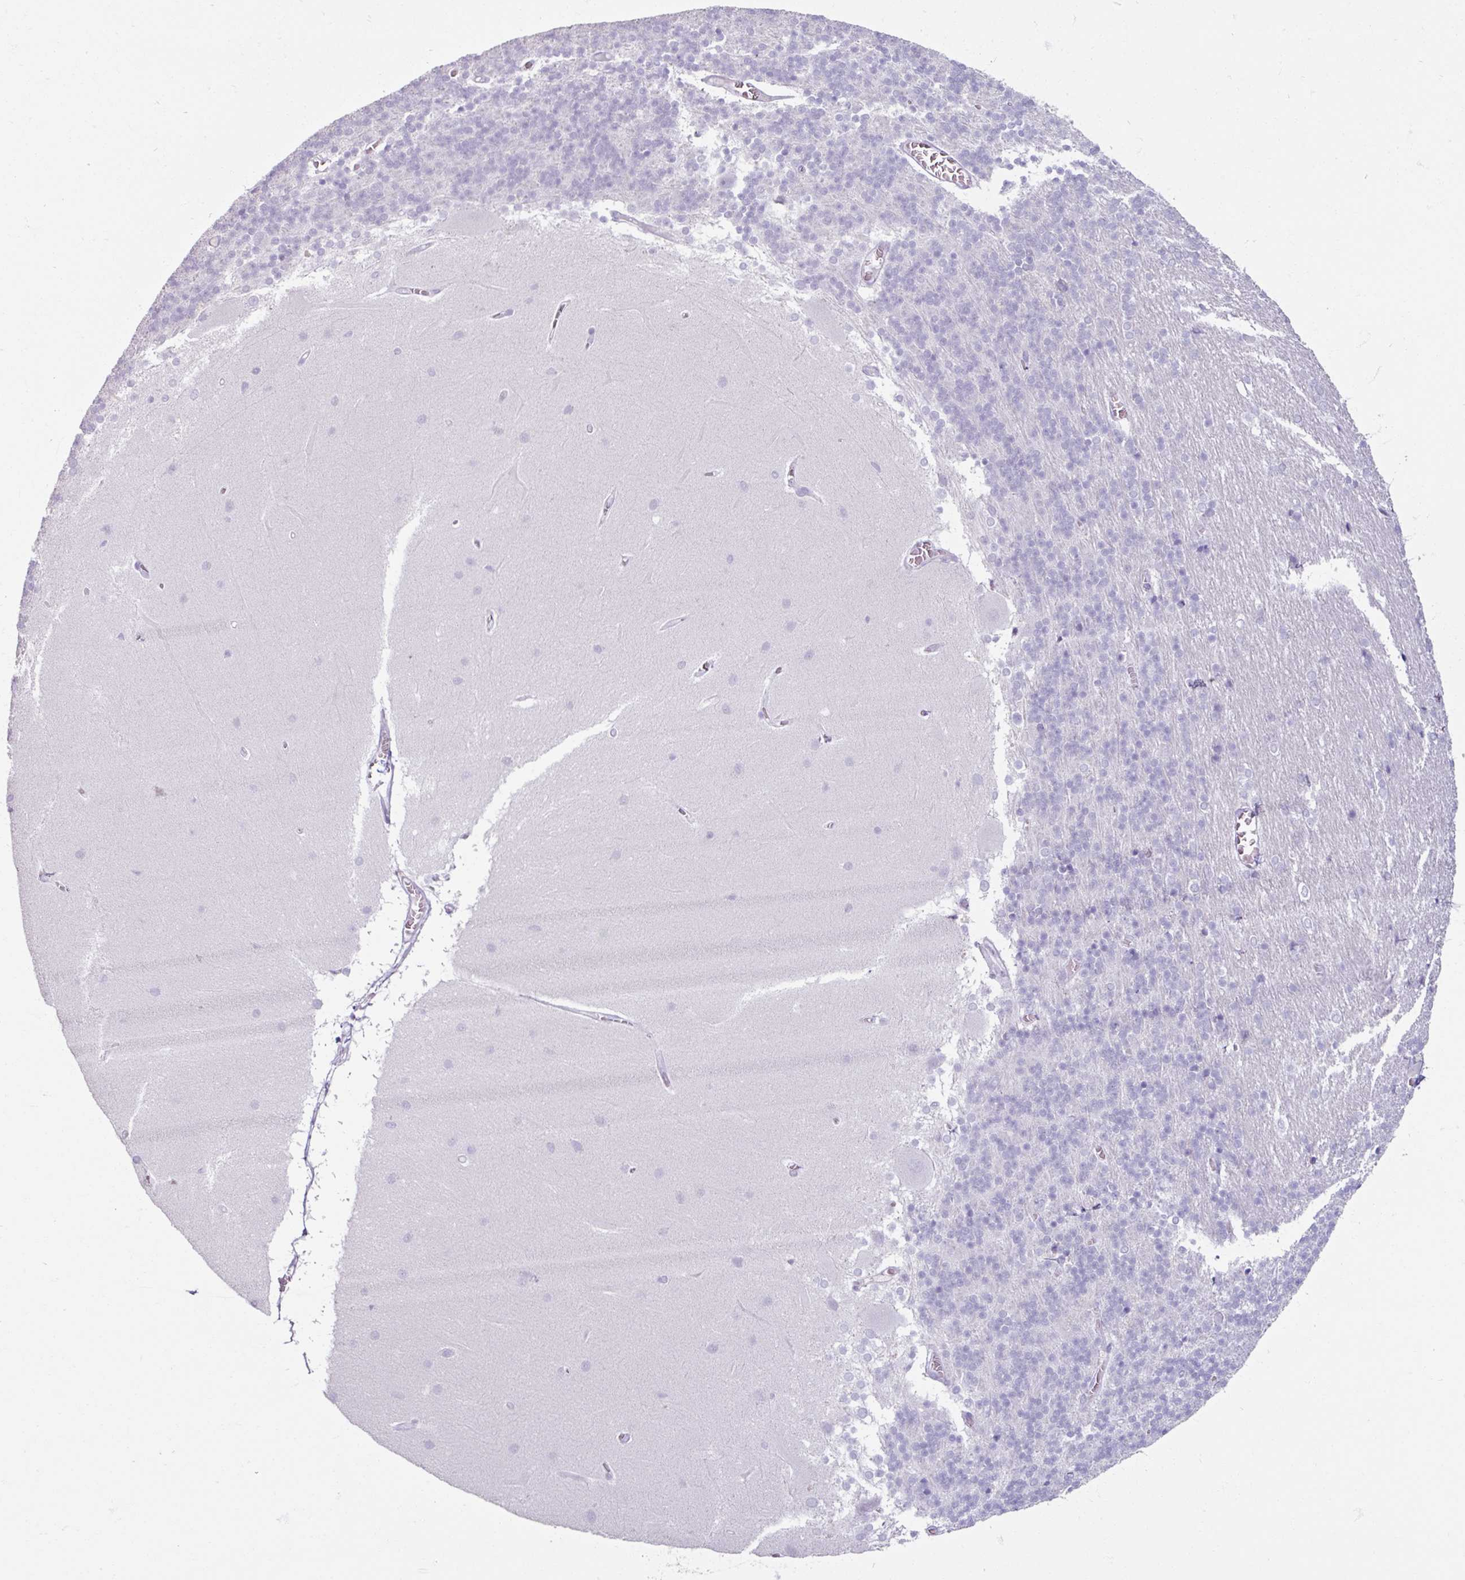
{"staining": {"intensity": "negative", "quantity": "none", "location": "none"}, "tissue": "cerebellum", "cell_type": "Cells in granular layer", "image_type": "normal", "snomed": [{"axis": "morphology", "description": "Normal tissue, NOS"}, {"axis": "topography", "description": "Cerebellum"}], "caption": "This image is of benign cerebellum stained with immunohistochemistry to label a protein in brown with the nuclei are counter-stained blue. There is no expression in cells in granular layer.", "gene": "ARG1", "patient": {"sex": "female", "age": 54}}